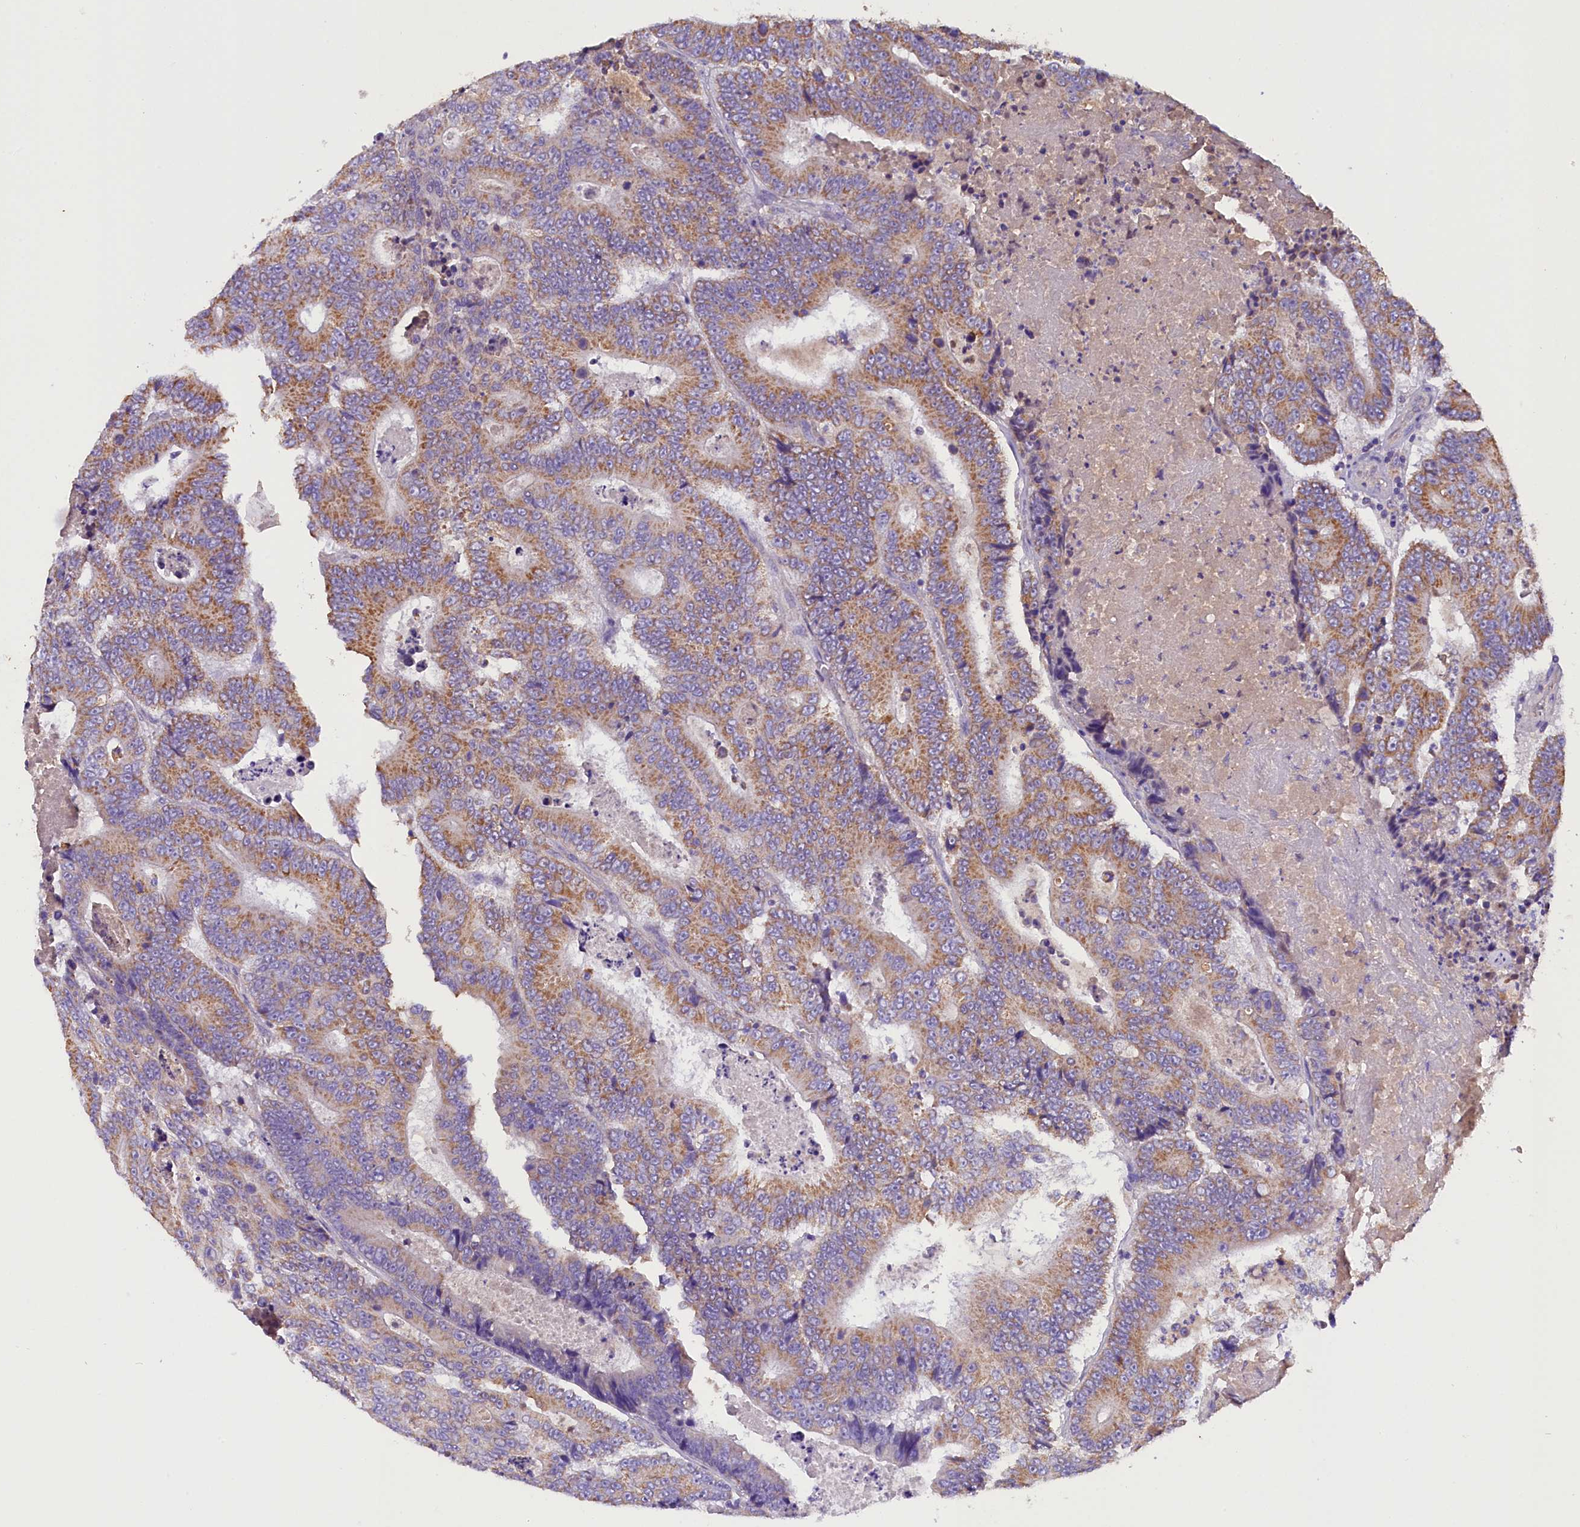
{"staining": {"intensity": "moderate", "quantity": ">75%", "location": "cytoplasmic/membranous"}, "tissue": "colorectal cancer", "cell_type": "Tumor cells", "image_type": "cancer", "snomed": [{"axis": "morphology", "description": "Adenocarcinoma, NOS"}, {"axis": "topography", "description": "Colon"}], "caption": "About >75% of tumor cells in colorectal adenocarcinoma demonstrate moderate cytoplasmic/membranous protein staining as visualized by brown immunohistochemical staining.", "gene": "SIX5", "patient": {"sex": "male", "age": 83}}